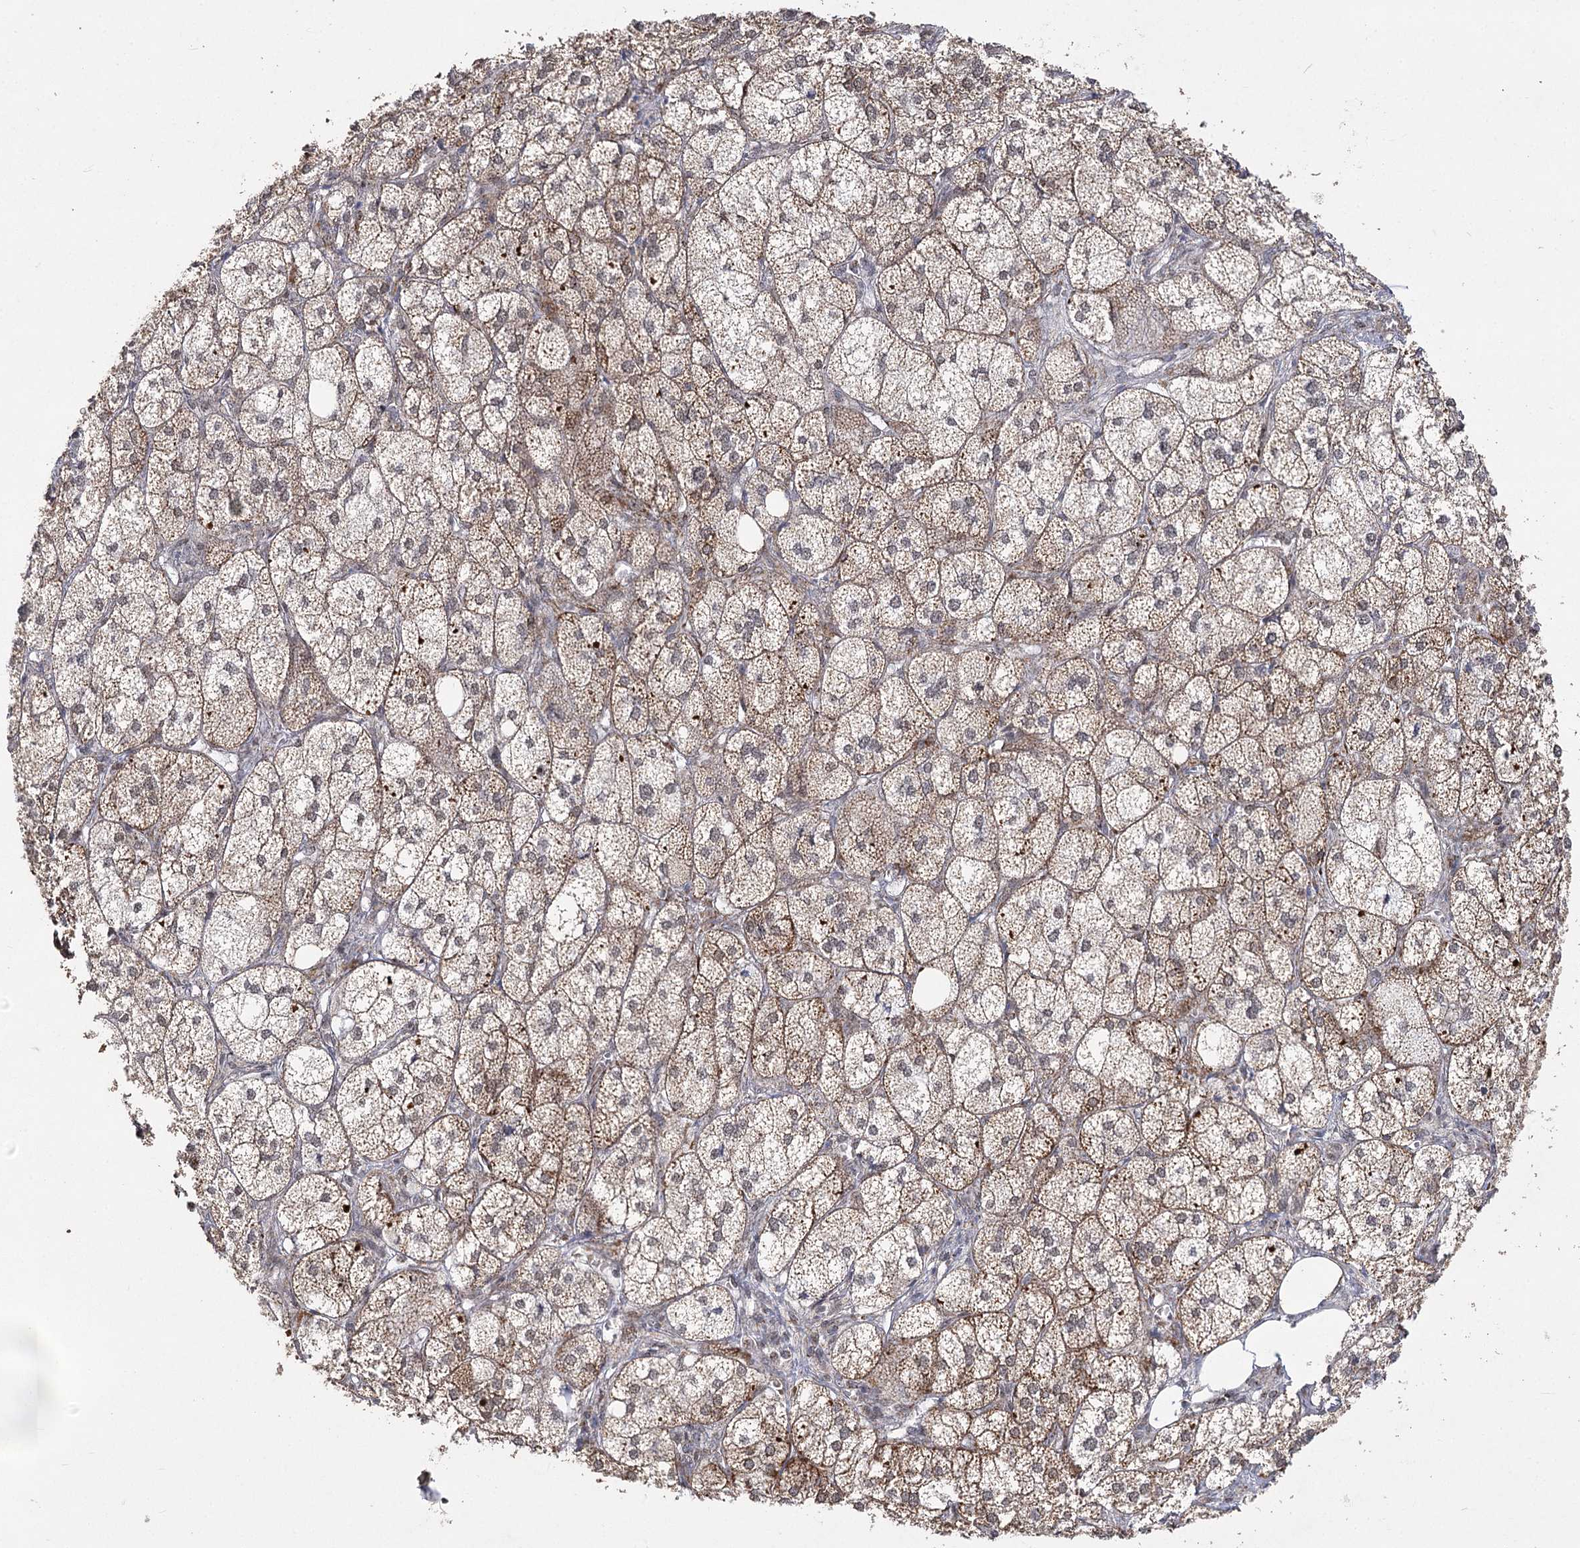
{"staining": {"intensity": "strong", "quantity": "25%-75%", "location": "cytoplasmic/membranous,nuclear"}, "tissue": "adrenal gland", "cell_type": "Glandular cells", "image_type": "normal", "snomed": [{"axis": "morphology", "description": "Normal tissue, NOS"}, {"axis": "topography", "description": "Adrenal gland"}], "caption": "A high-resolution photomicrograph shows immunohistochemistry staining of unremarkable adrenal gland, which exhibits strong cytoplasmic/membranous,nuclear expression in approximately 25%-75% of glandular cells. (DAB = brown stain, brightfield microscopy at high magnification).", "gene": "SLC4A1AP", "patient": {"sex": "female", "age": 61}}